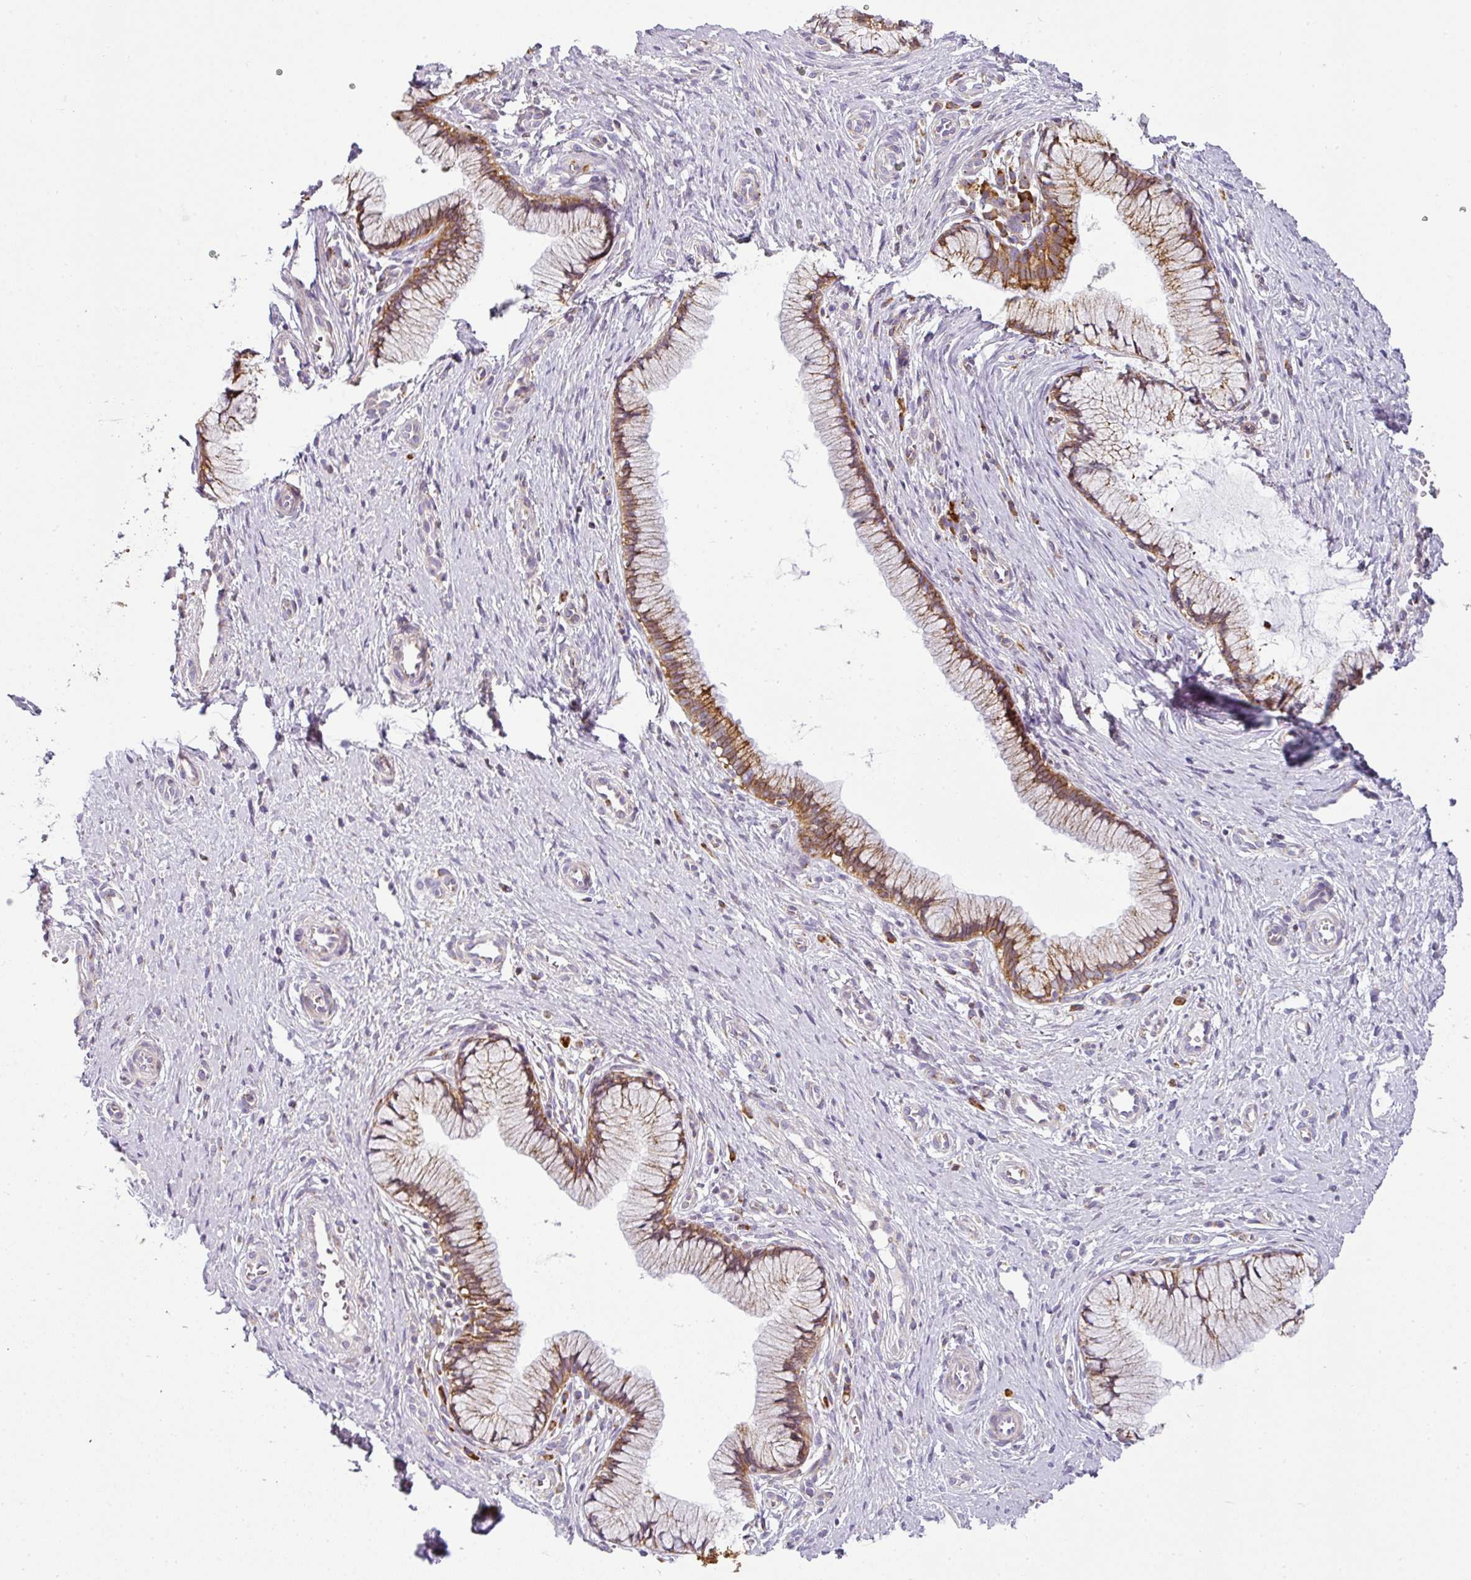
{"staining": {"intensity": "moderate", "quantity": ">75%", "location": "cytoplasmic/membranous"}, "tissue": "cervix", "cell_type": "Glandular cells", "image_type": "normal", "snomed": [{"axis": "morphology", "description": "Normal tissue, NOS"}, {"axis": "topography", "description": "Cervix"}], "caption": "An IHC image of unremarkable tissue is shown. Protein staining in brown labels moderate cytoplasmic/membranous positivity in cervix within glandular cells. Nuclei are stained in blue.", "gene": "ANKRD18A", "patient": {"sex": "female", "age": 36}}